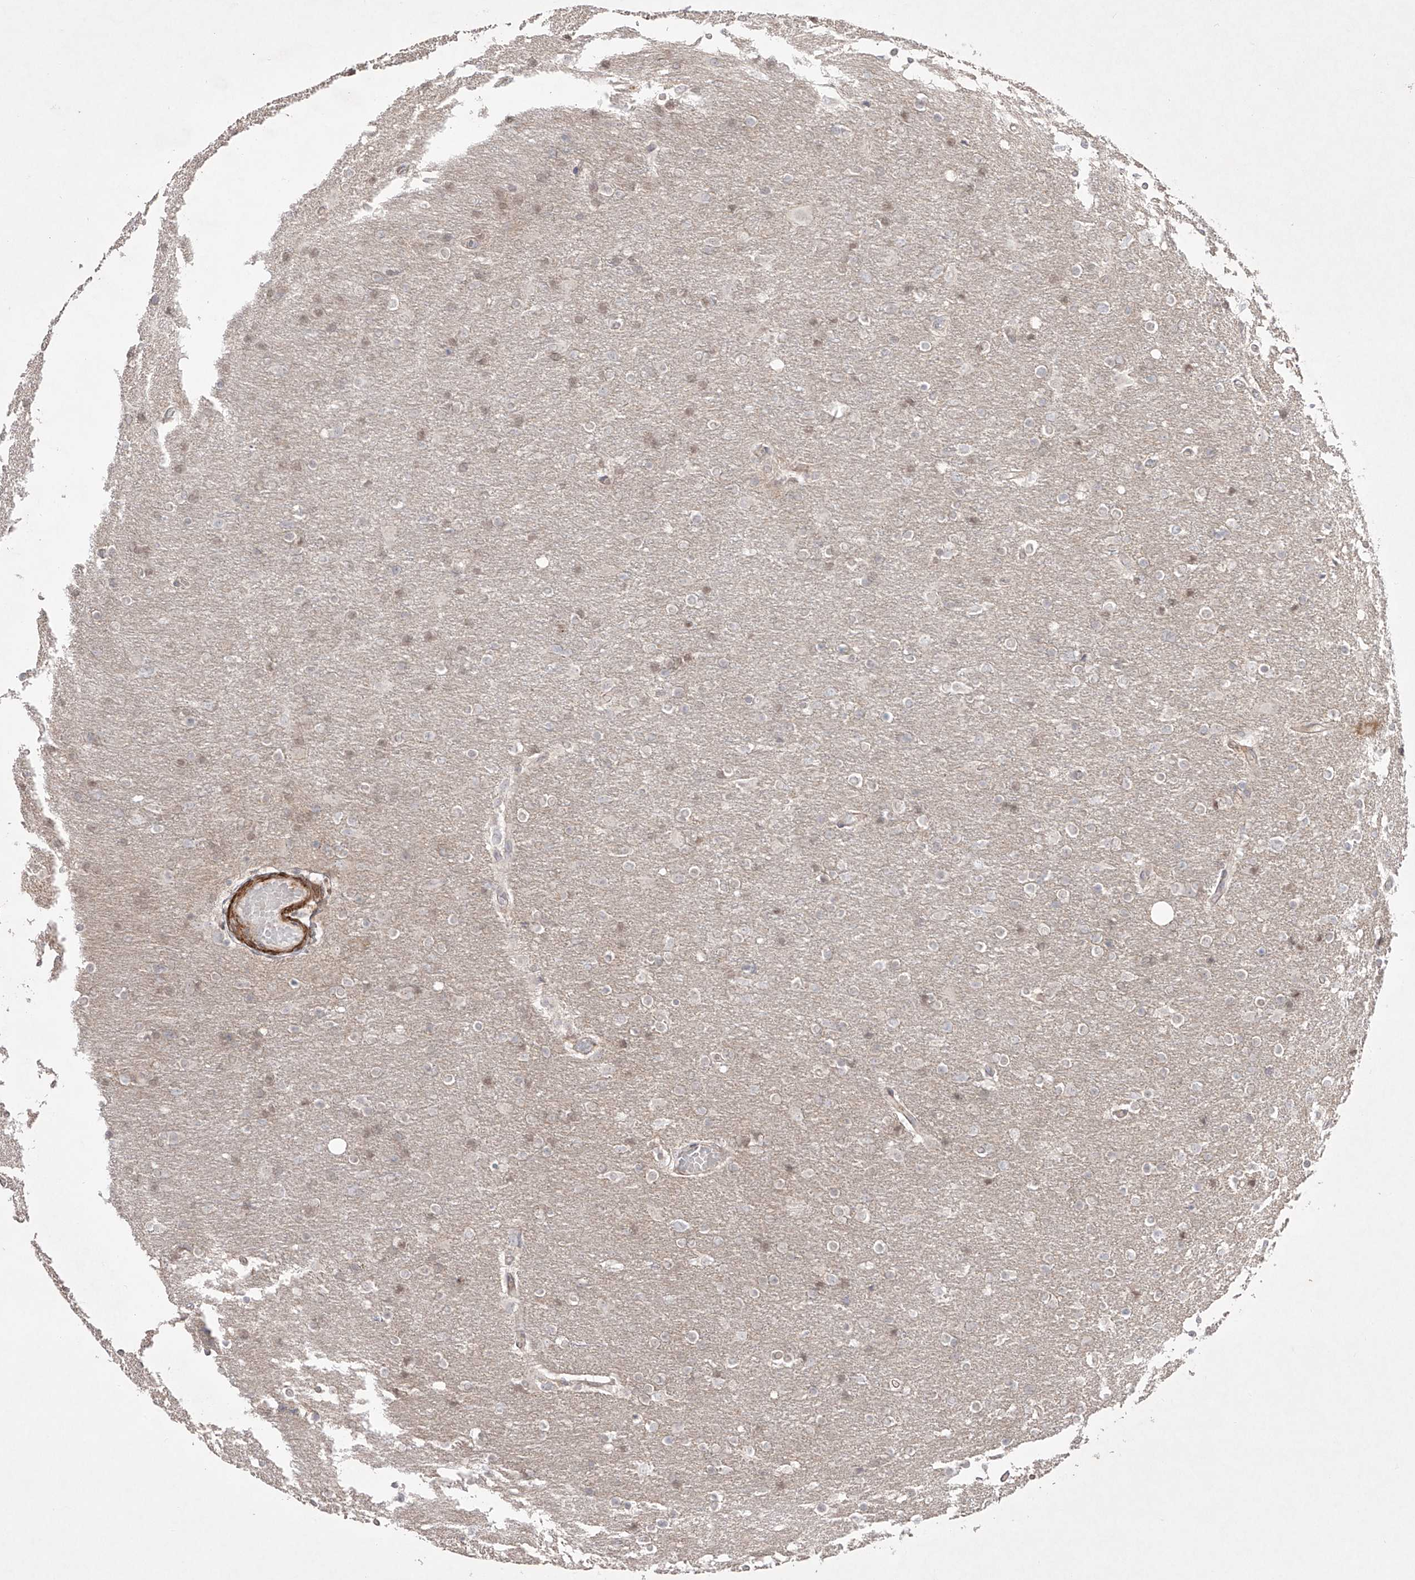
{"staining": {"intensity": "weak", "quantity": "<25%", "location": "nuclear"}, "tissue": "glioma", "cell_type": "Tumor cells", "image_type": "cancer", "snomed": [{"axis": "morphology", "description": "Glioma, malignant, High grade"}, {"axis": "topography", "description": "Cerebral cortex"}], "caption": "Human glioma stained for a protein using IHC exhibits no staining in tumor cells.", "gene": "KDM1B", "patient": {"sex": "female", "age": 36}}